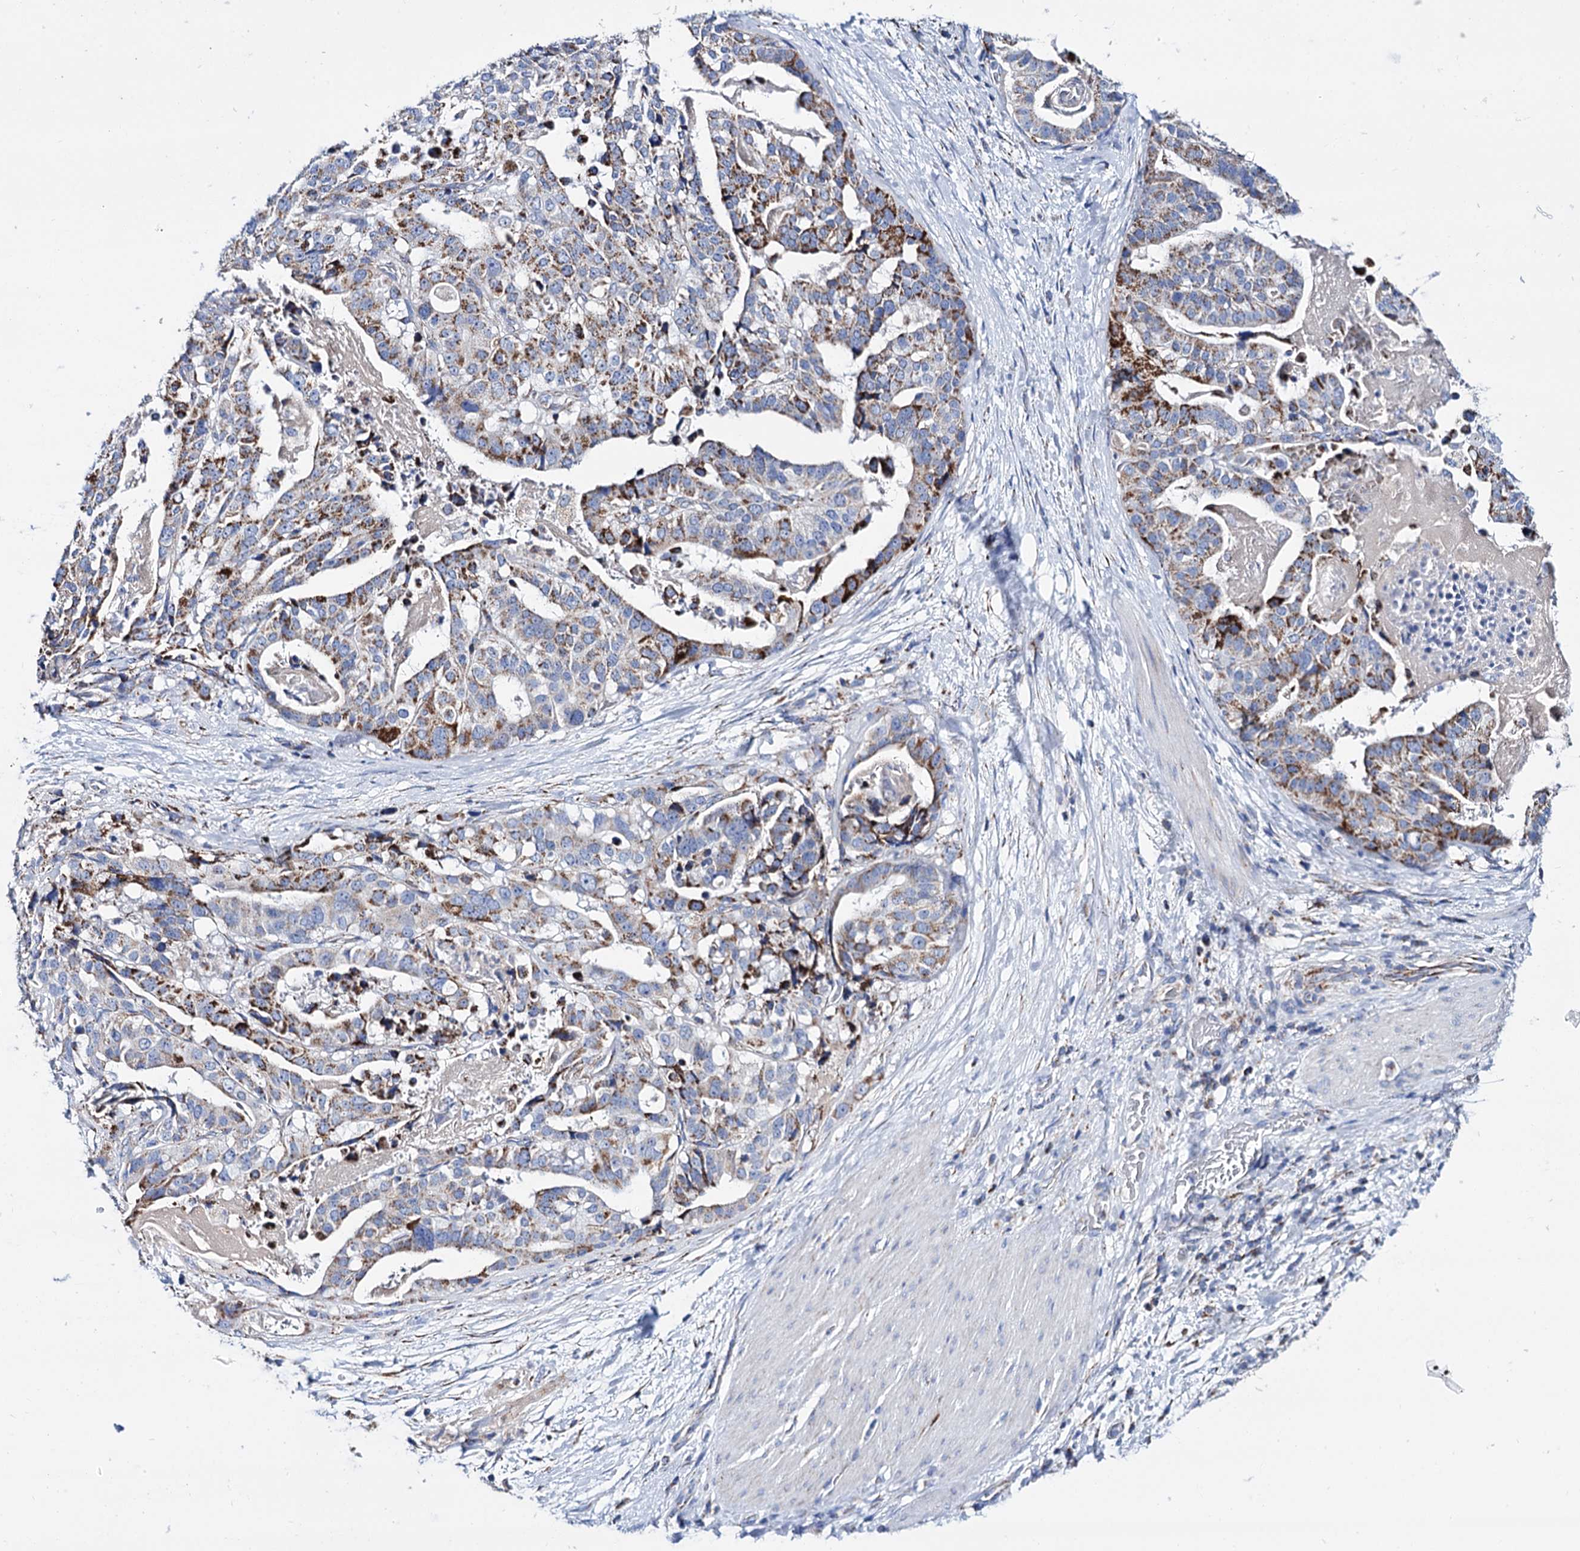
{"staining": {"intensity": "moderate", "quantity": ">75%", "location": "cytoplasmic/membranous"}, "tissue": "stomach cancer", "cell_type": "Tumor cells", "image_type": "cancer", "snomed": [{"axis": "morphology", "description": "Adenocarcinoma, NOS"}, {"axis": "topography", "description": "Stomach"}], "caption": "Stomach cancer stained with a protein marker reveals moderate staining in tumor cells.", "gene": "UBASH3B", "patient": {"sex": "male", "age": 48}}